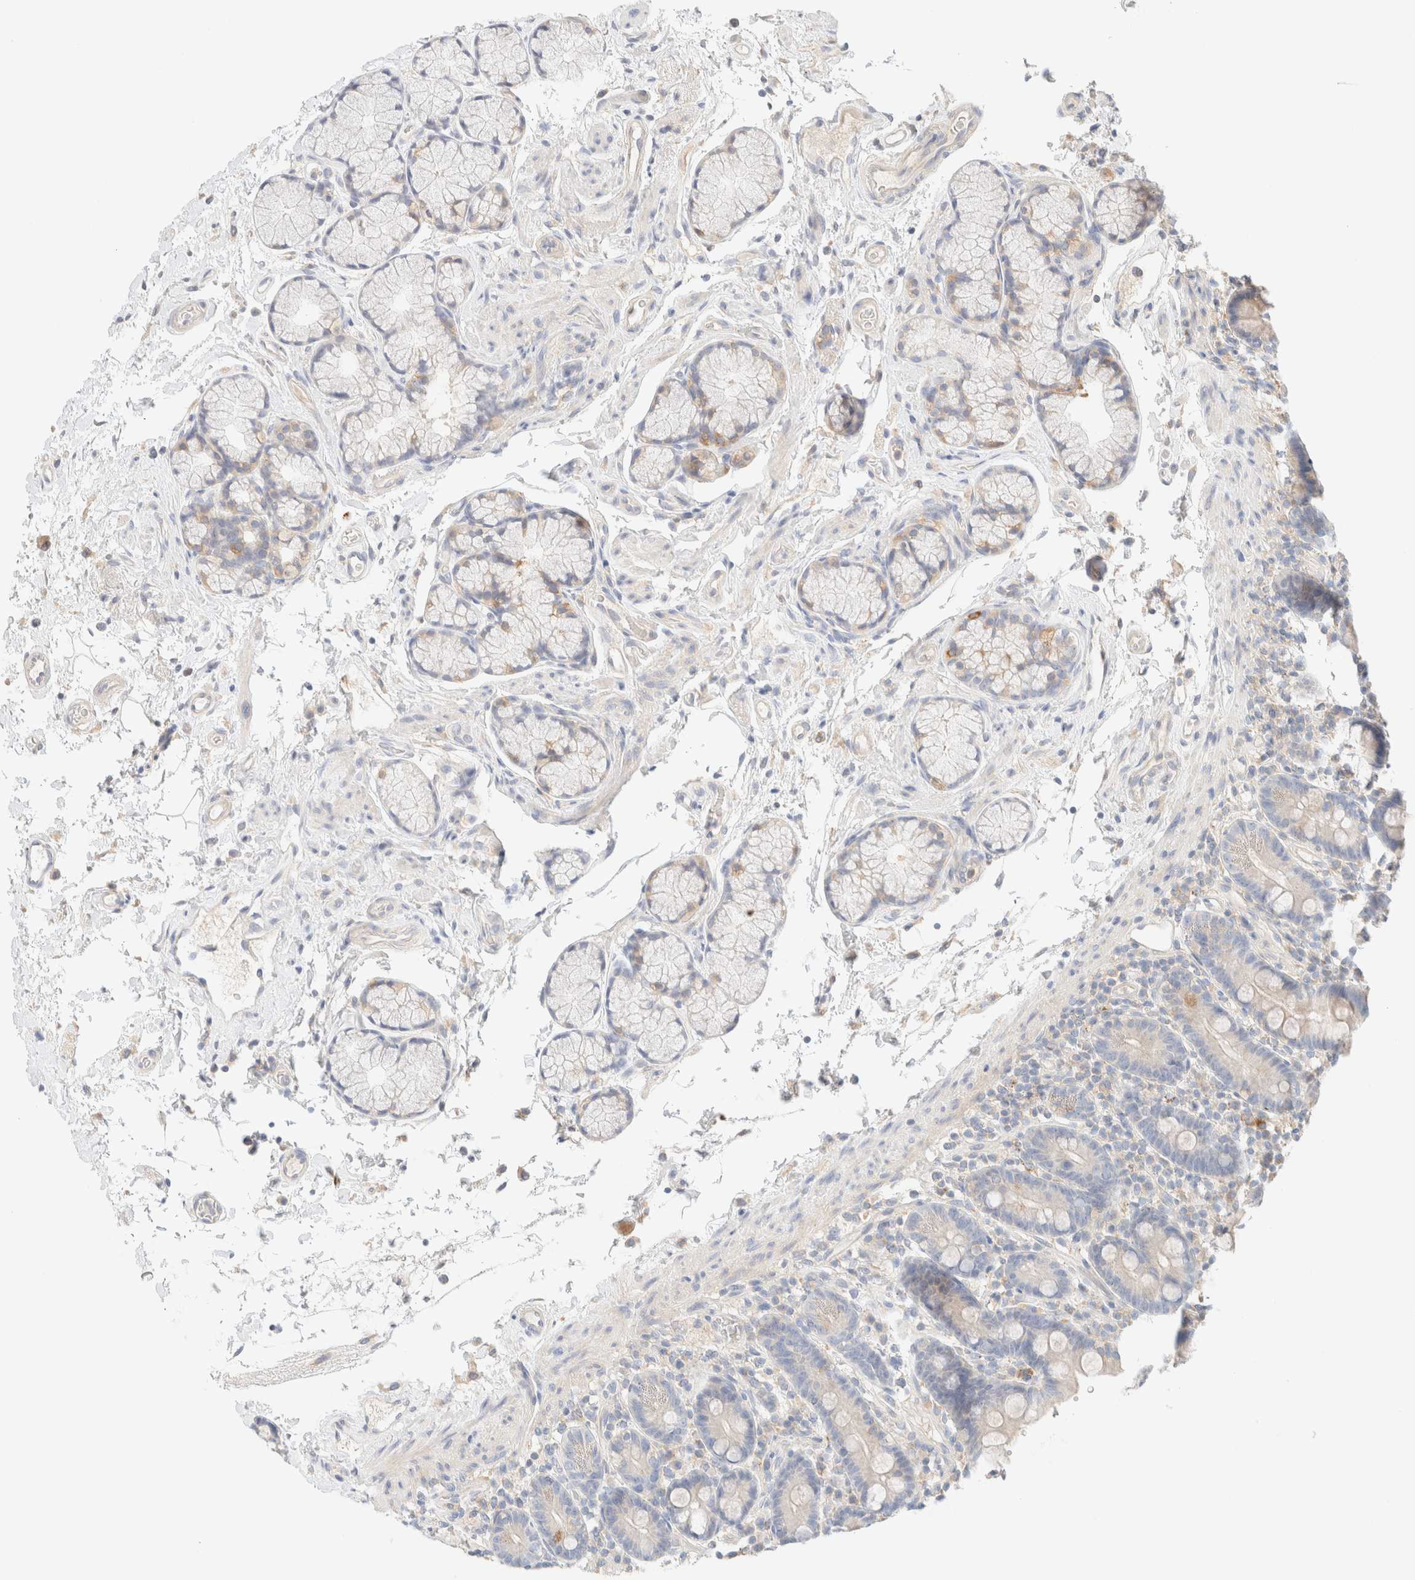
{"staining": {"intensity": "negative", "quantity": "none", "location": "none"}, "tissue": "duodenum", "cell_type": "Glandular cells", "image_type": "normal", "snomed": [{"axis": "morphology", "description": "Normal tissue, NOS"}, {"axis": "topography", "description": "Small intestine, NOS"}], "caption": "DAB immunohistochemical staining of benign human duodenum shows no significant positivity in glandular cells. (Immunohistochemistry (ihc), brightfield microscopy, high magnification).", "gene": "SARM1", "patient": {"sex": "female", "age": 71}}